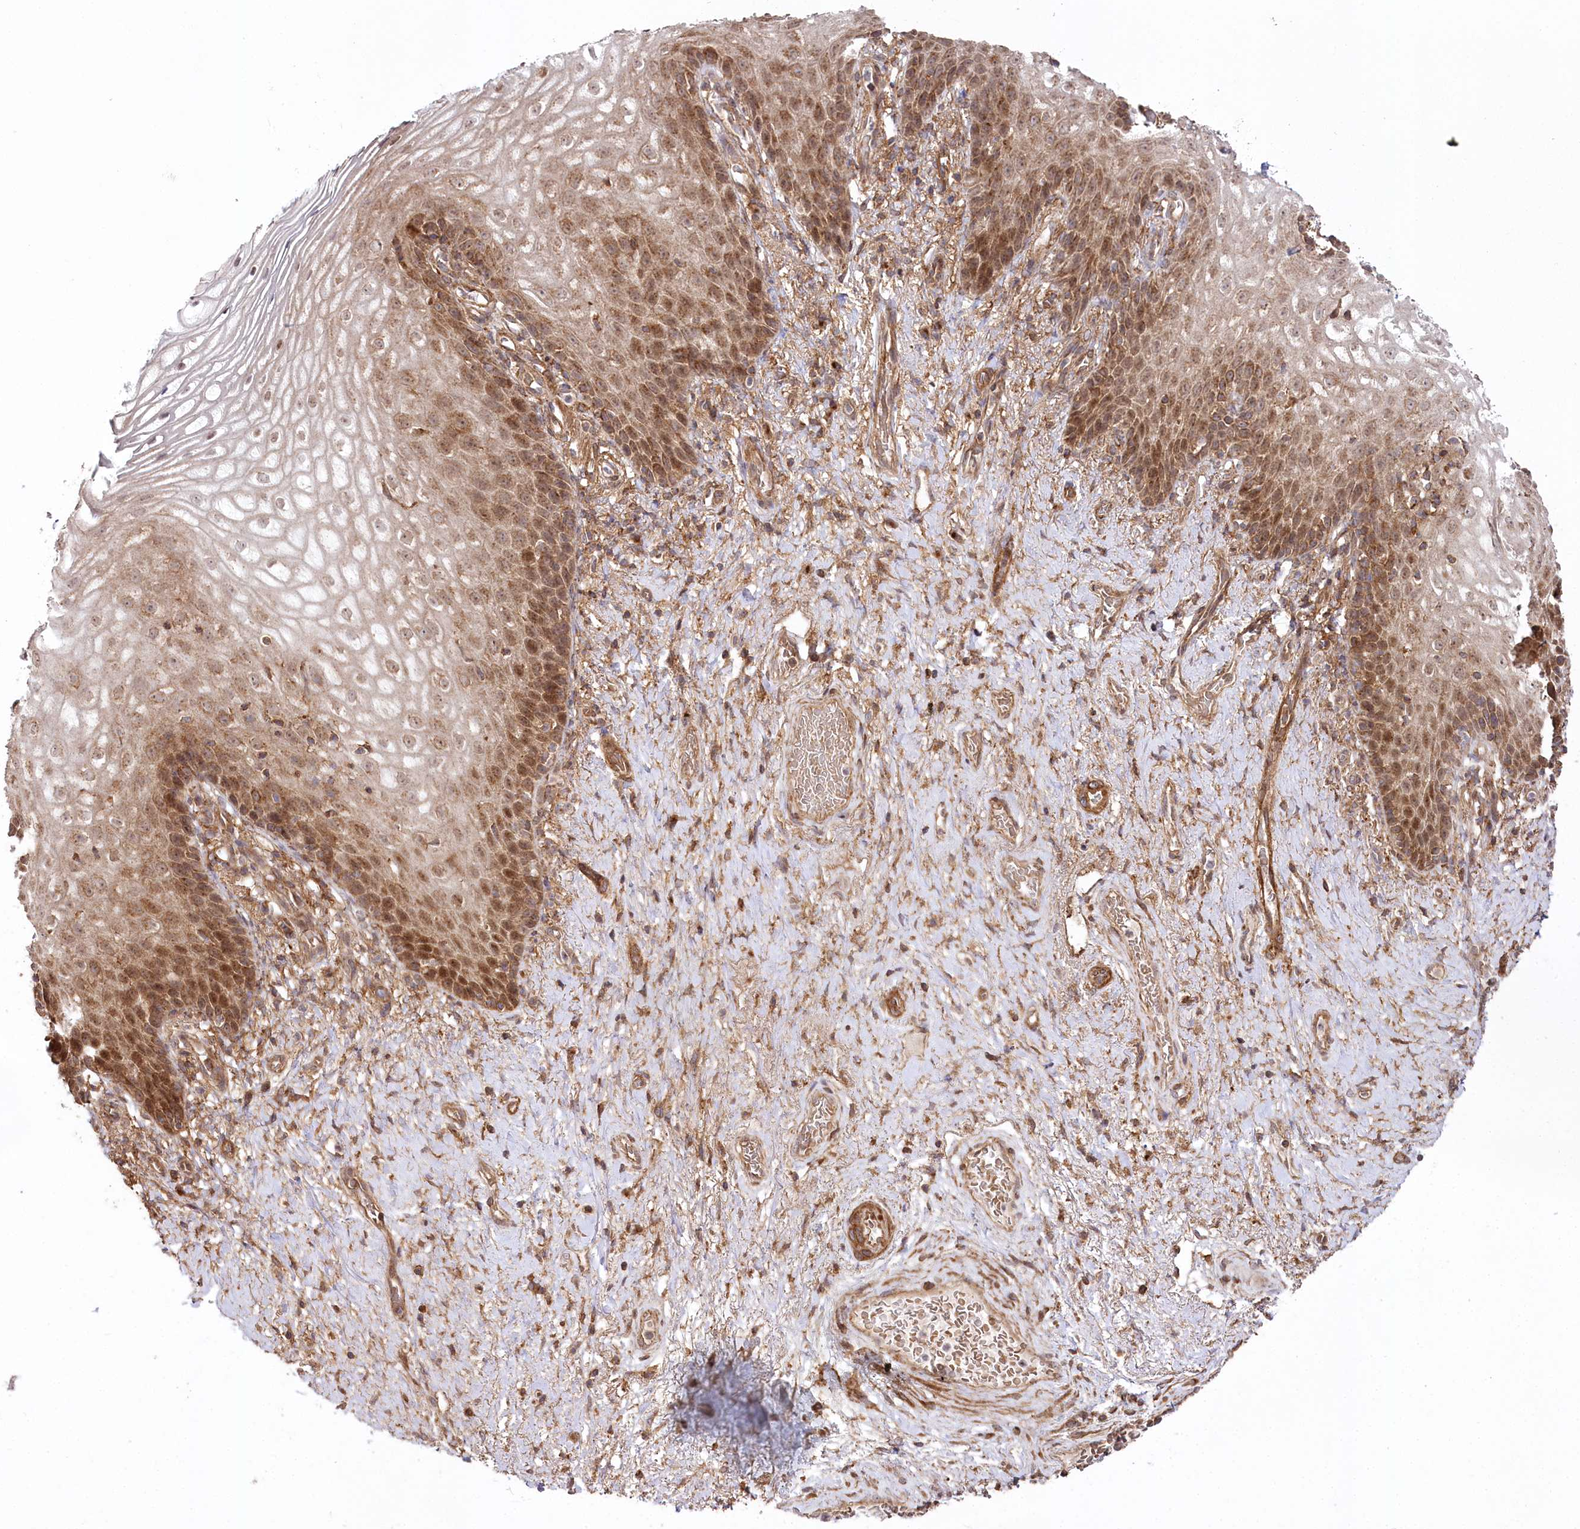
{"staining": {"intensity": "moderate", "quantity": ">75%", "location": "cytoplasmic/membranous,nuclear"}, "tissue": "vagina", "cell_type": "Squamous epithelial cells", "image_type": "normal", "snomed": [{"axis": "morphology", "description": "Normal tissue, NOS"}, {"axis": "topography", "description": "Vagina"}], "caption": "A high-resolution micrograph shows immunohistochemistry (IHC) staining of normal vagina, which exhibits moderate cytoplasmic/membranous,nuclear staining in about >75% of squamous epithelial cells.", "gene": "CCDC91", "patient": {"sex": "female", "age": 60}}